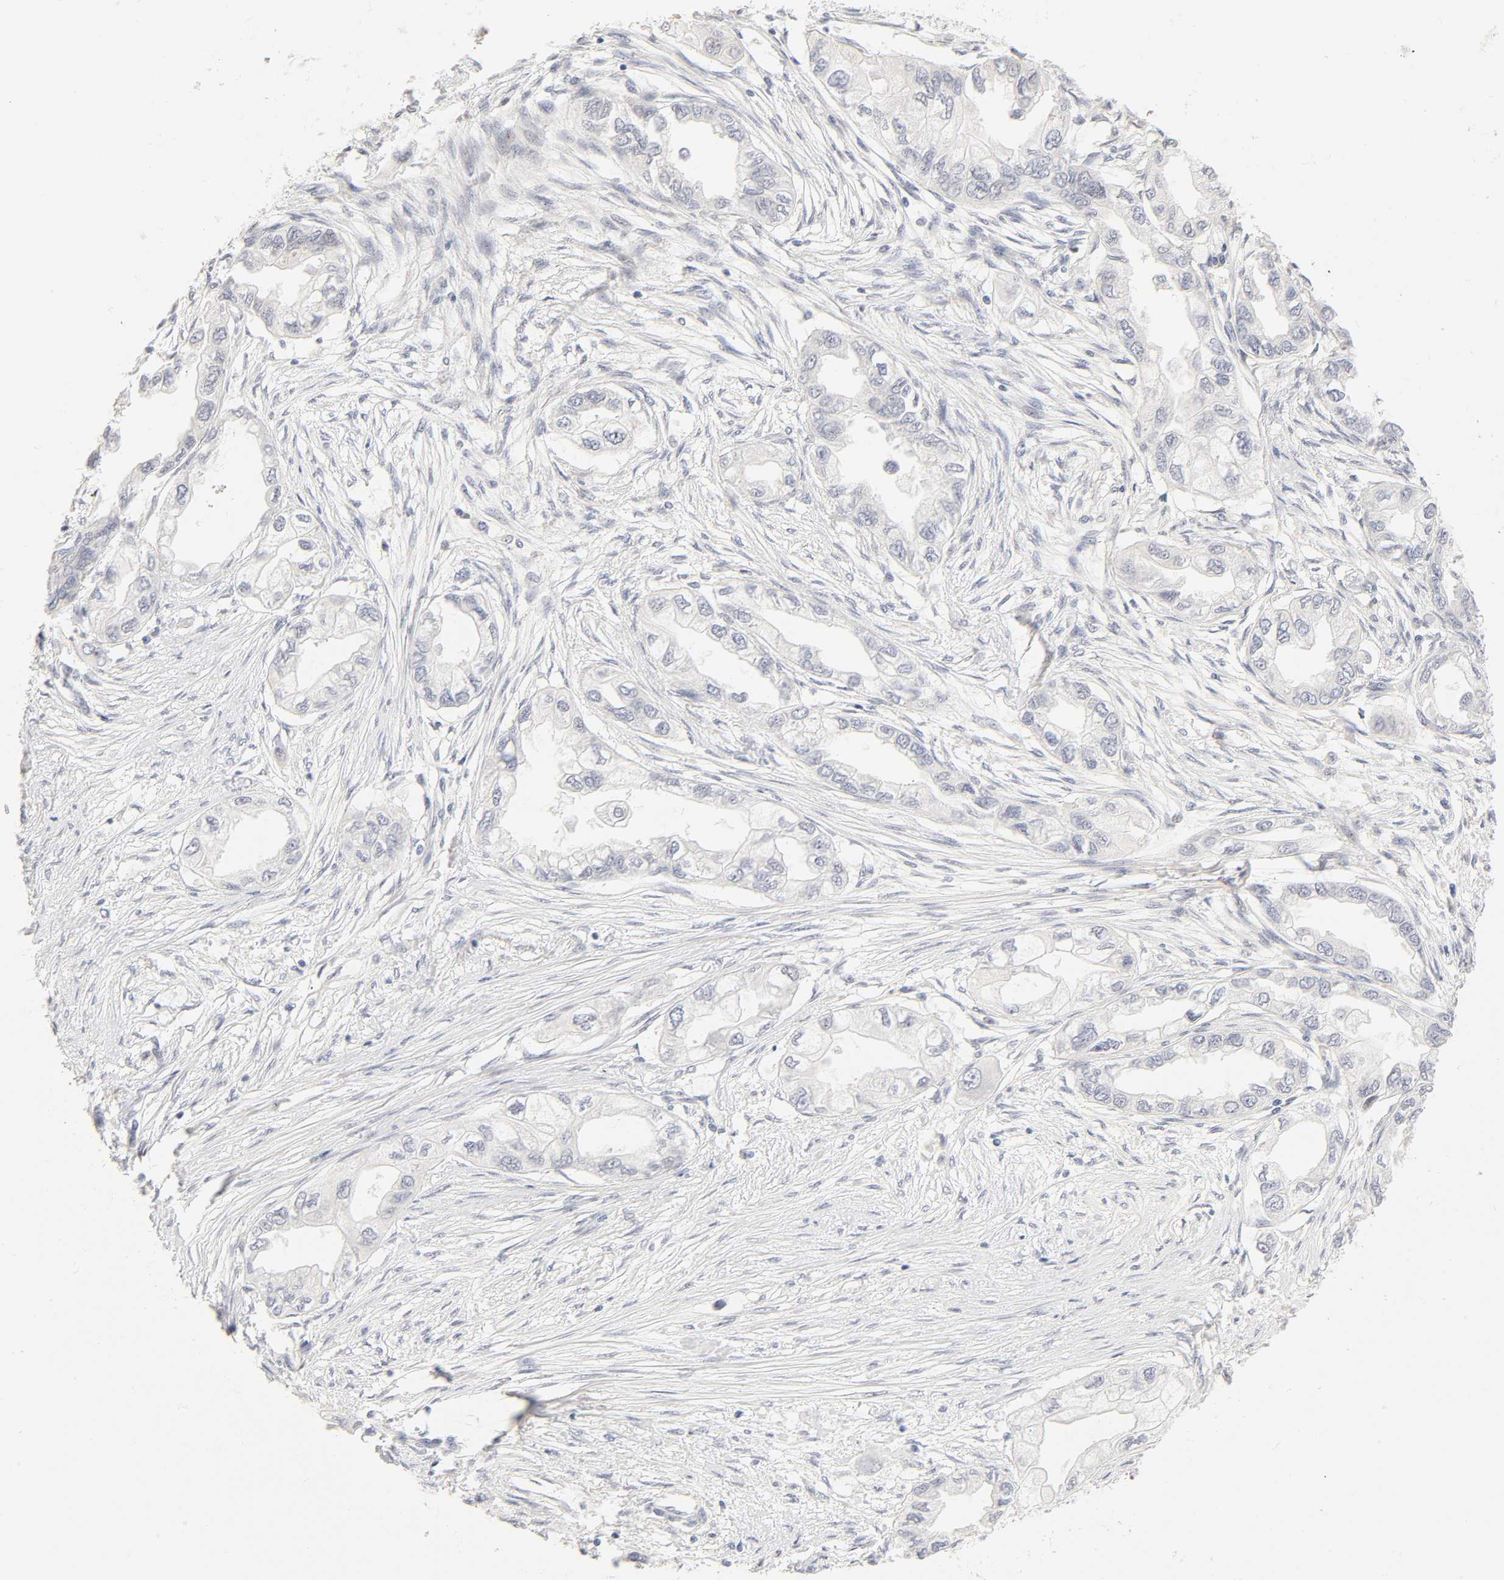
{"staining": {"intensity": "negative", "quantity": "none", "location": "none"}, "tissue": "endometrial cancer", "cell_type": "Tumor cells", "image_type": "cancer", "snomed": [{"axis": "morphology", "description": "Adenocarcinoma, NOS"}, {"axis": "topography", "description": "Endometrium"}], "caption": "The histopathology image demonstrates no significant staining in tumor cells of adenocarcinoma (endometrial).", "gene": "MNAT1", "patient": {"sex": "female", "age": 67}}